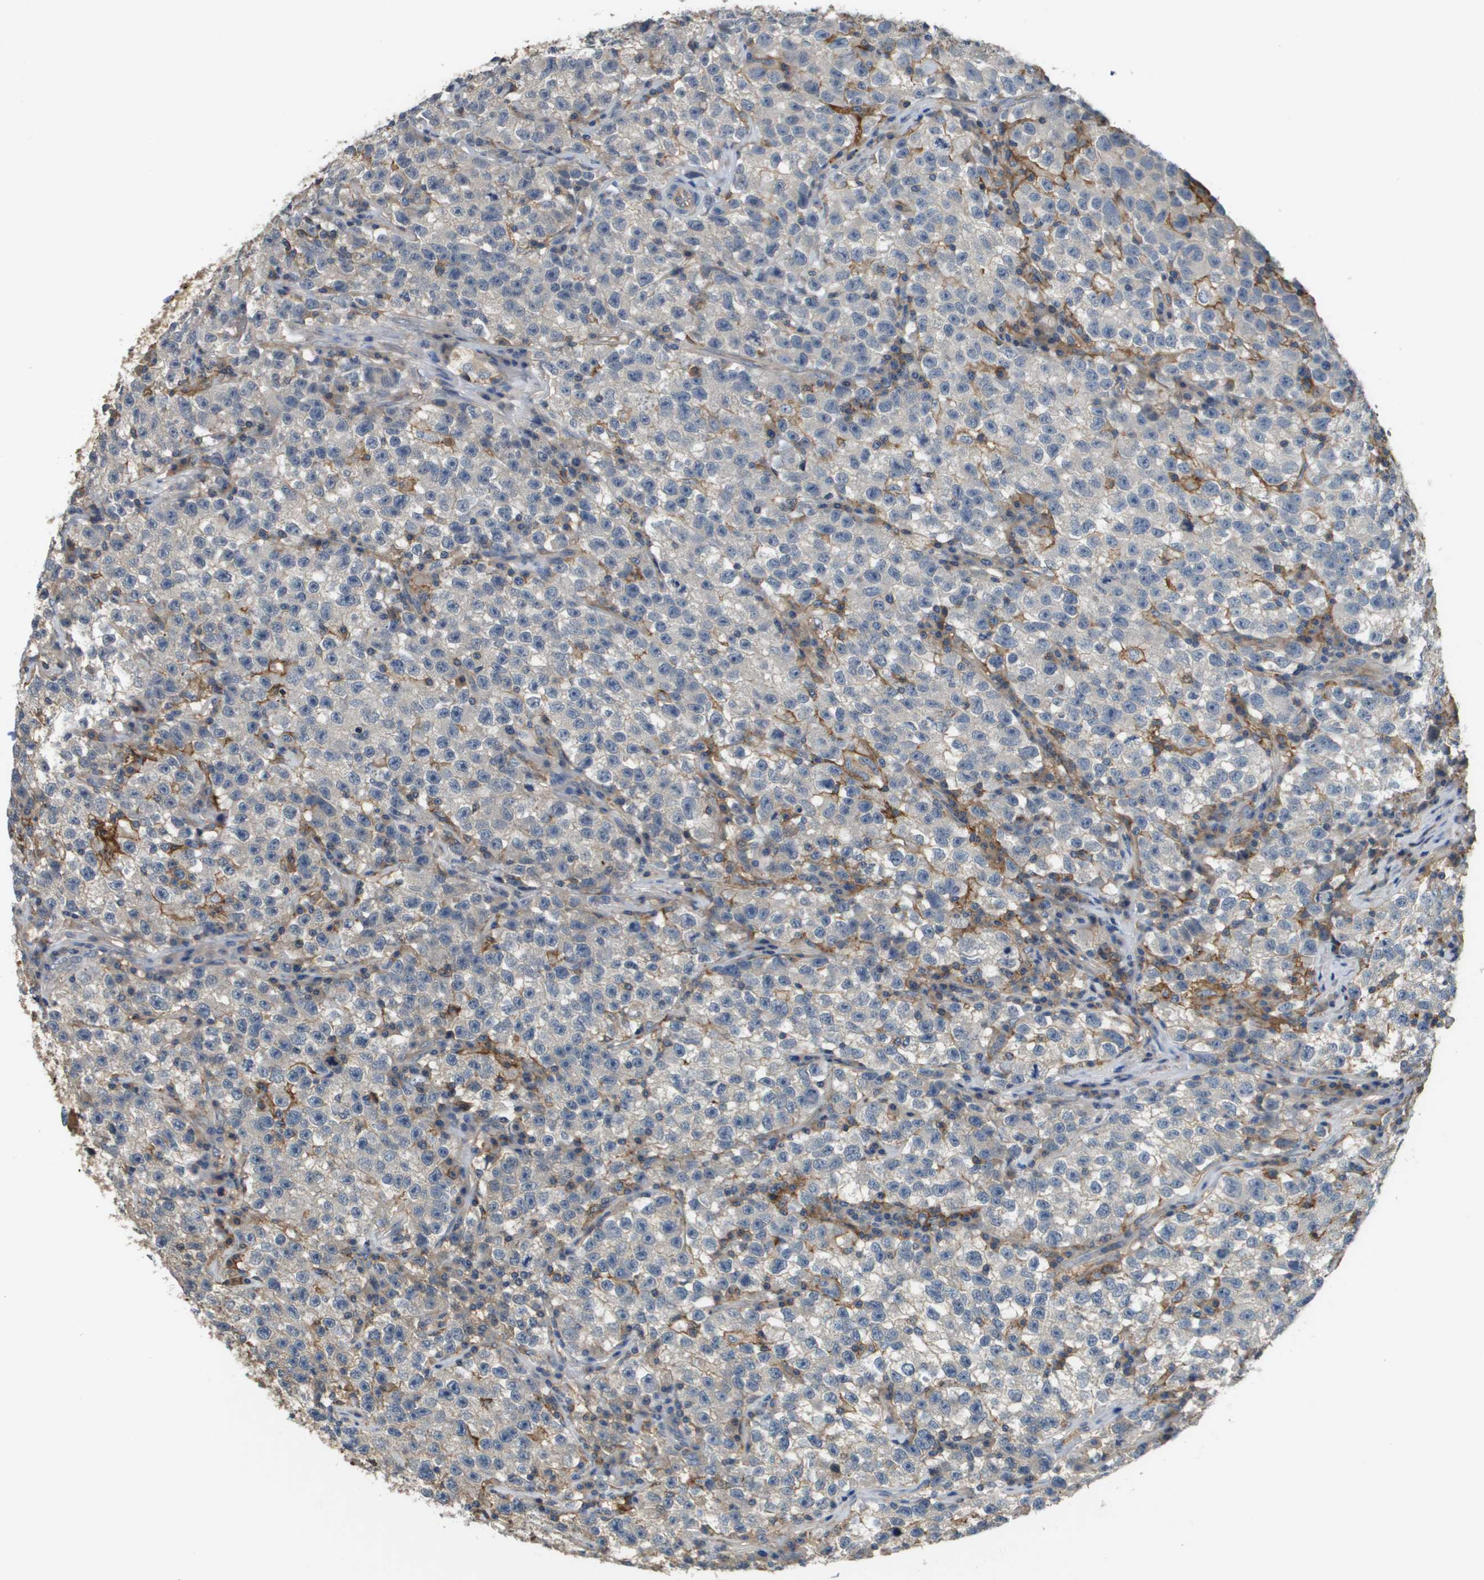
{"staining": {"intensity": "negative", "quantity": "none", "location": "none"}, "tissue": "testis cancer", "cell_type": "Tumor cells", "image_type": "cancer", "snomed": [{"axis": "morphology", "description": "Seminoma, NOS"}, {"axis": "topography", "description": "Testis"}], "caption": "The micrograph displays no significant expression in tumor cells of testis cancer (seminoma). The staining was performed using DAB to visualize the protein expression in brown, while the nuclei were stained in blue with hematoxylin (Magnification: 20x).", "gene": "SLC16A3", "patient": {"sex": "male", "age": 22}}